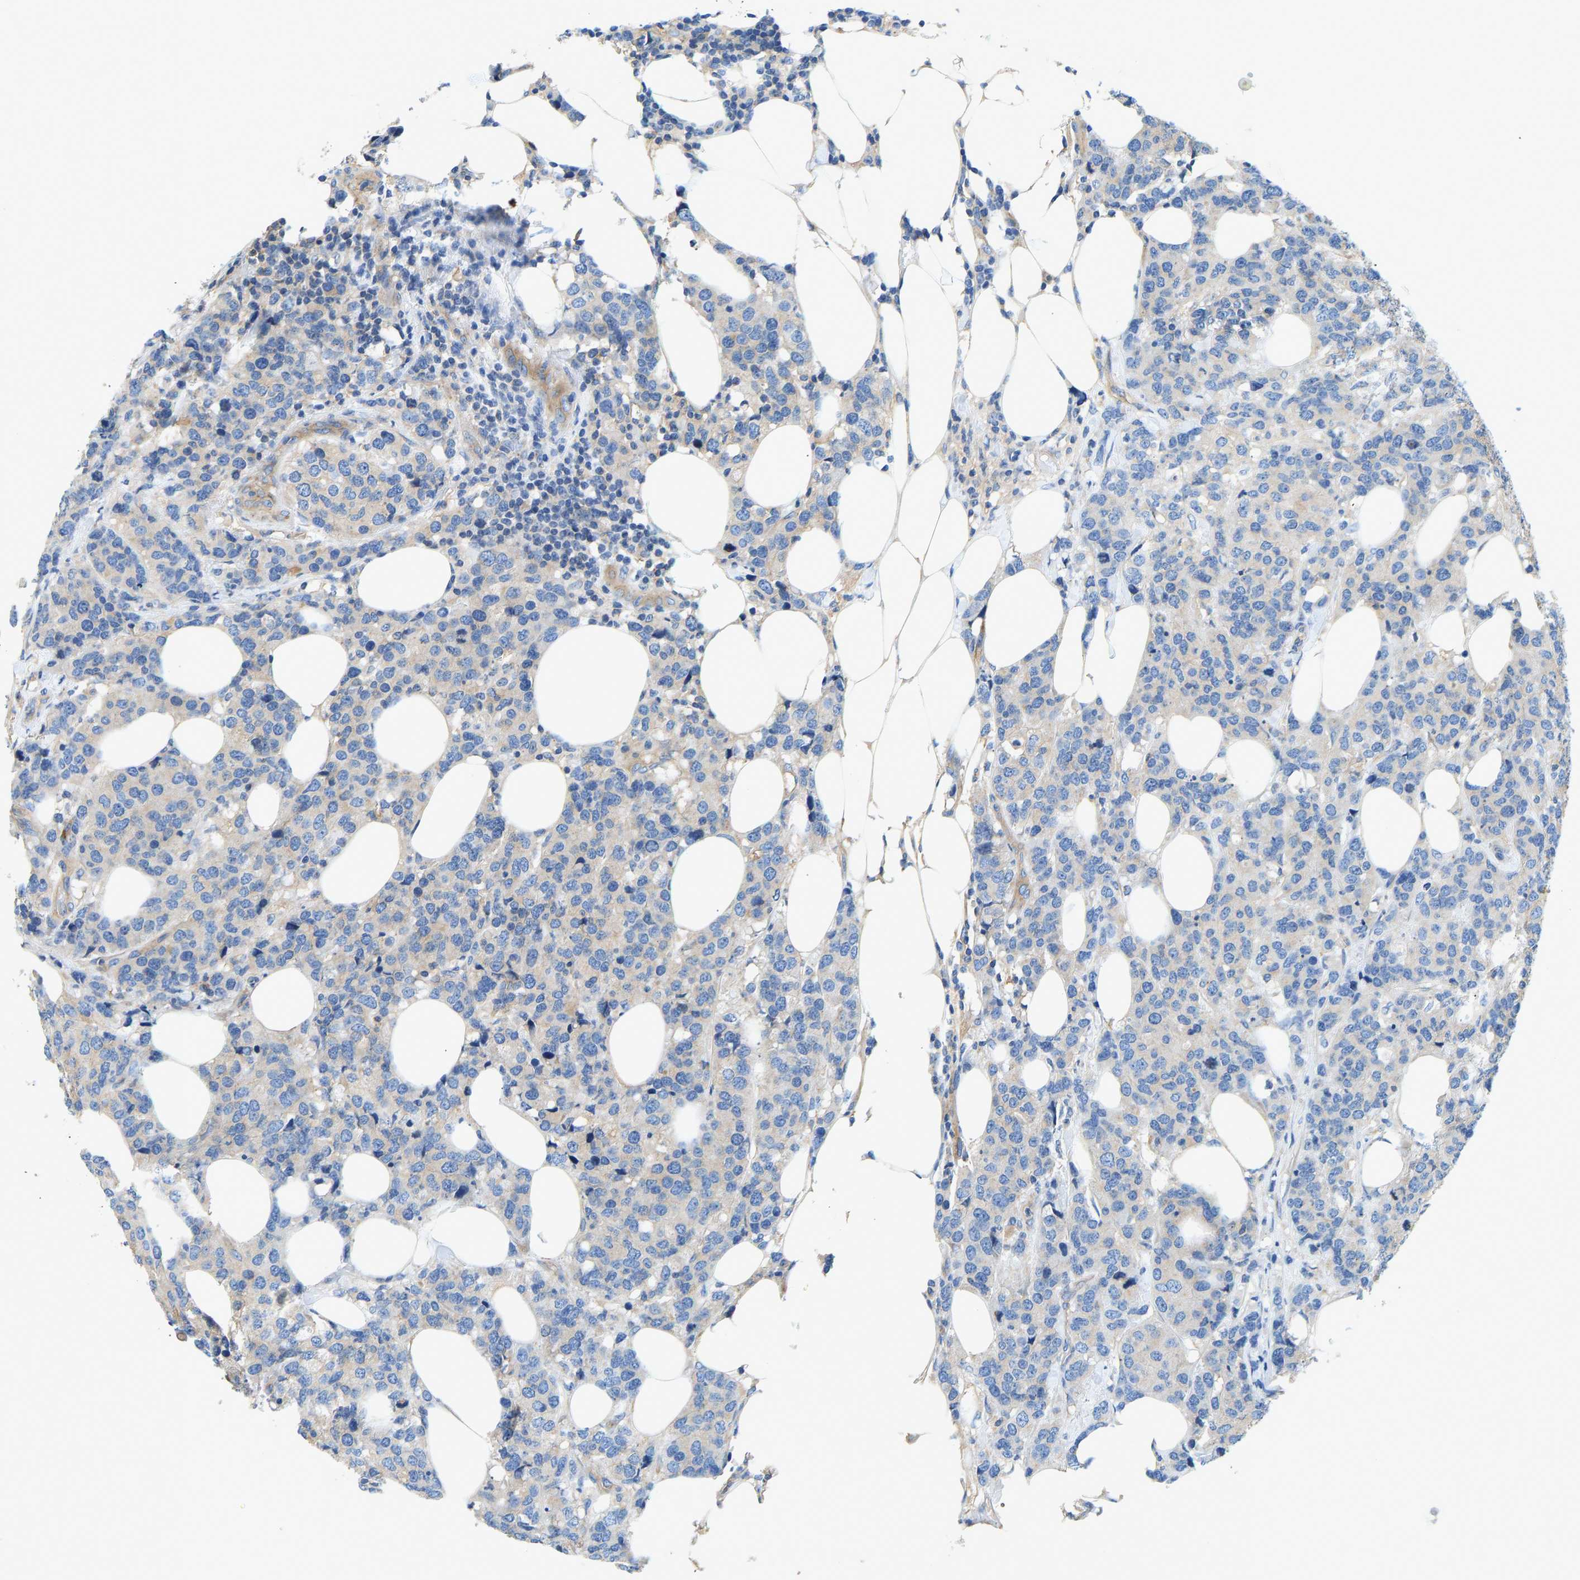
{"staining": {"intensity": "negative", "quantity": "none", "location": "none"}, "tissue": "breast cancer", "cell_type": "Tumor cells", "image_type": "cancer", "snomed": [{"axis": "morphology", "description": "Lobular carcinoma"}, {"axis": "topography", "description": "Breast"}], "caption": "Protein analysis of breast cancer demonstrates no significant positivity in tumor cells. (IHC, brightfield microscopy, high magnification).", "gene": "CHAD", "patient": {"sex": "female", "age": 59}}